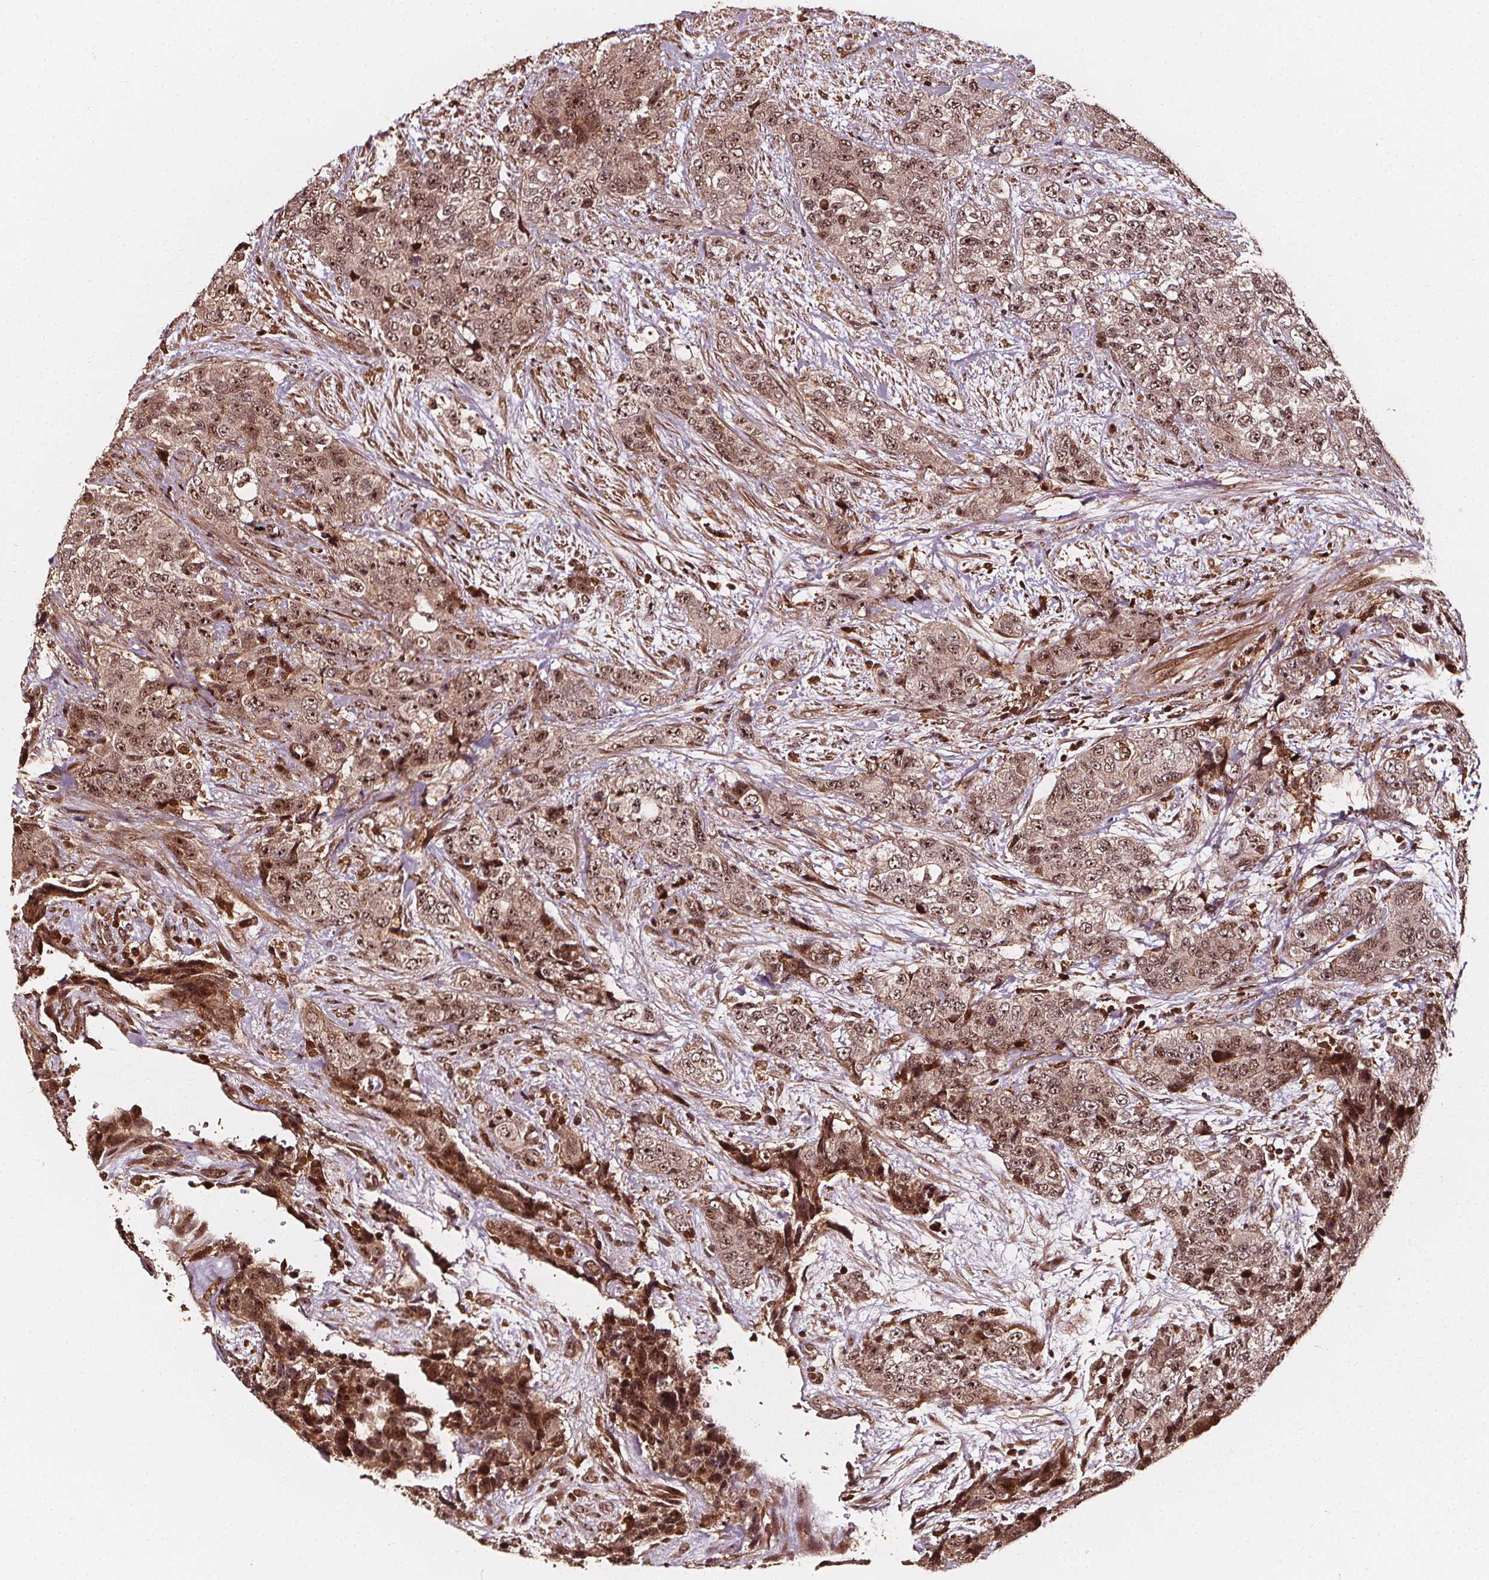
{"staining": {"intensity": "moderate", "quantity": ">75%", "location": "cytoplasmic/membranous,nuclear"}, "tissue": "urothelial cancer", "cell_type": "Tumor cells", "image_type": "cancer", "snomed": [{"axis": "morphology", "description": "Urothelial carcinoma, High grade"}, {"axis": "topography", "description": "Urinary bladder"}], "caption": "Urothelial cancer stained with DAB immunohistochemistry (IHC) demonstrates medium levels of moderate cytoplasmic/membranous and nuclear expression in about >75% of tumor cells.", "gene": "EXOSC9", "patient": {"sex": "female", "age": 78}}